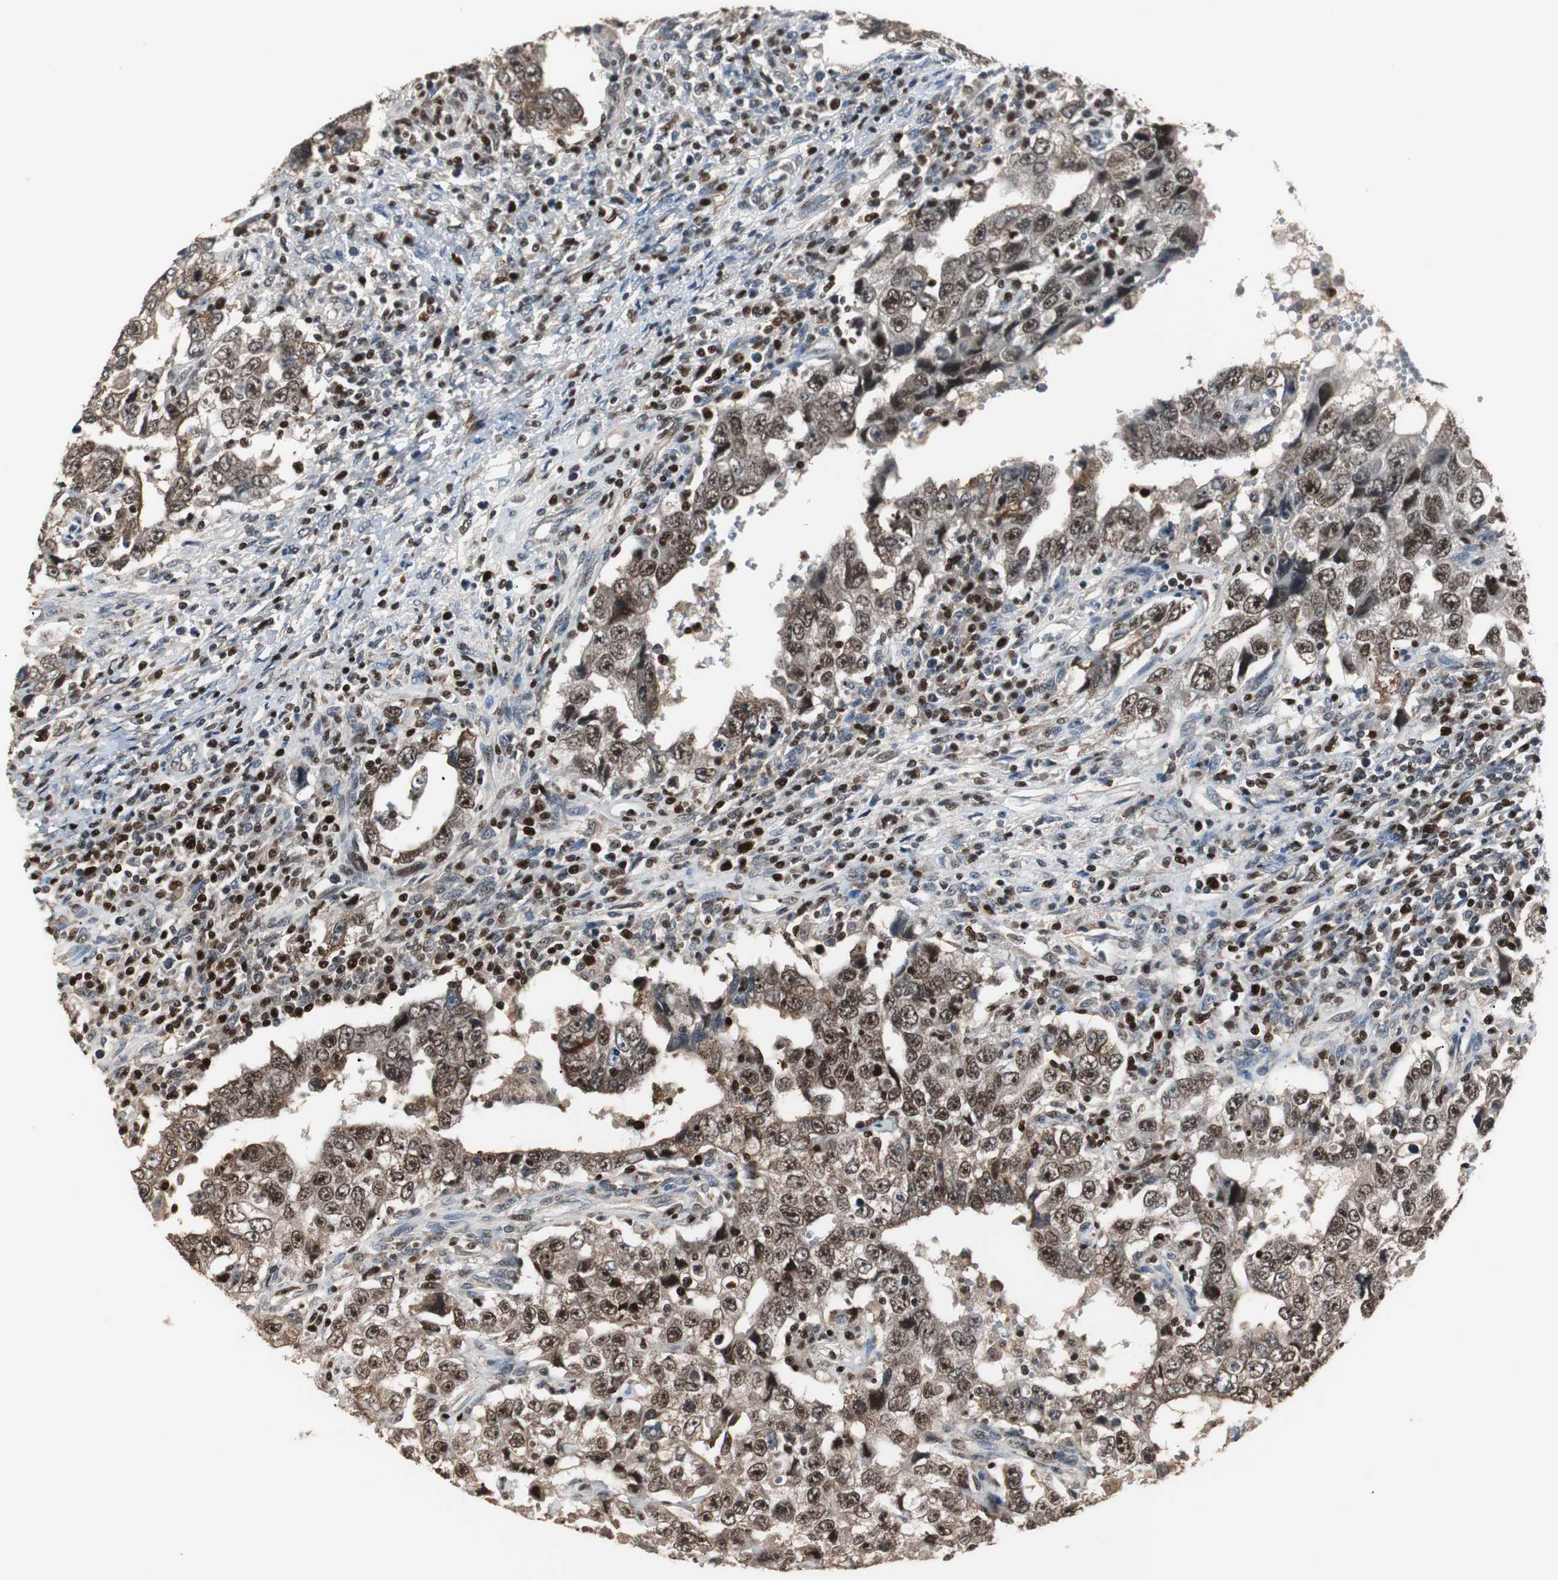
{"staining": {"intensity": "moderate", "quantity": ">75%", "location": "cytoplasmic/membranous,nuclear"}, "tissue": "testis cancer", "cell_type": "Tumor cells", "image_type": "cancer", "snomed": [{"axis": "morphology", "description": "Carcinoma, Embryonal, NOS"}, {"axis": "topography", "description": "Testis"}], "caption": "IHC staining of testis cancer (embryonal carcinoma), which displays medium levels of moderate cytoplasmic/membranous and nuclear expression in approximately >75% of tumor cells indicating moderate cytoplasmic/membranous and nuclear protein positivity. The staining was performed using DAB (brown) for protein detection and nuclei were counterstained in hematoxylin (blue).", "gene": "FEN1", "patient": {"sex": "male", "age": 26}}